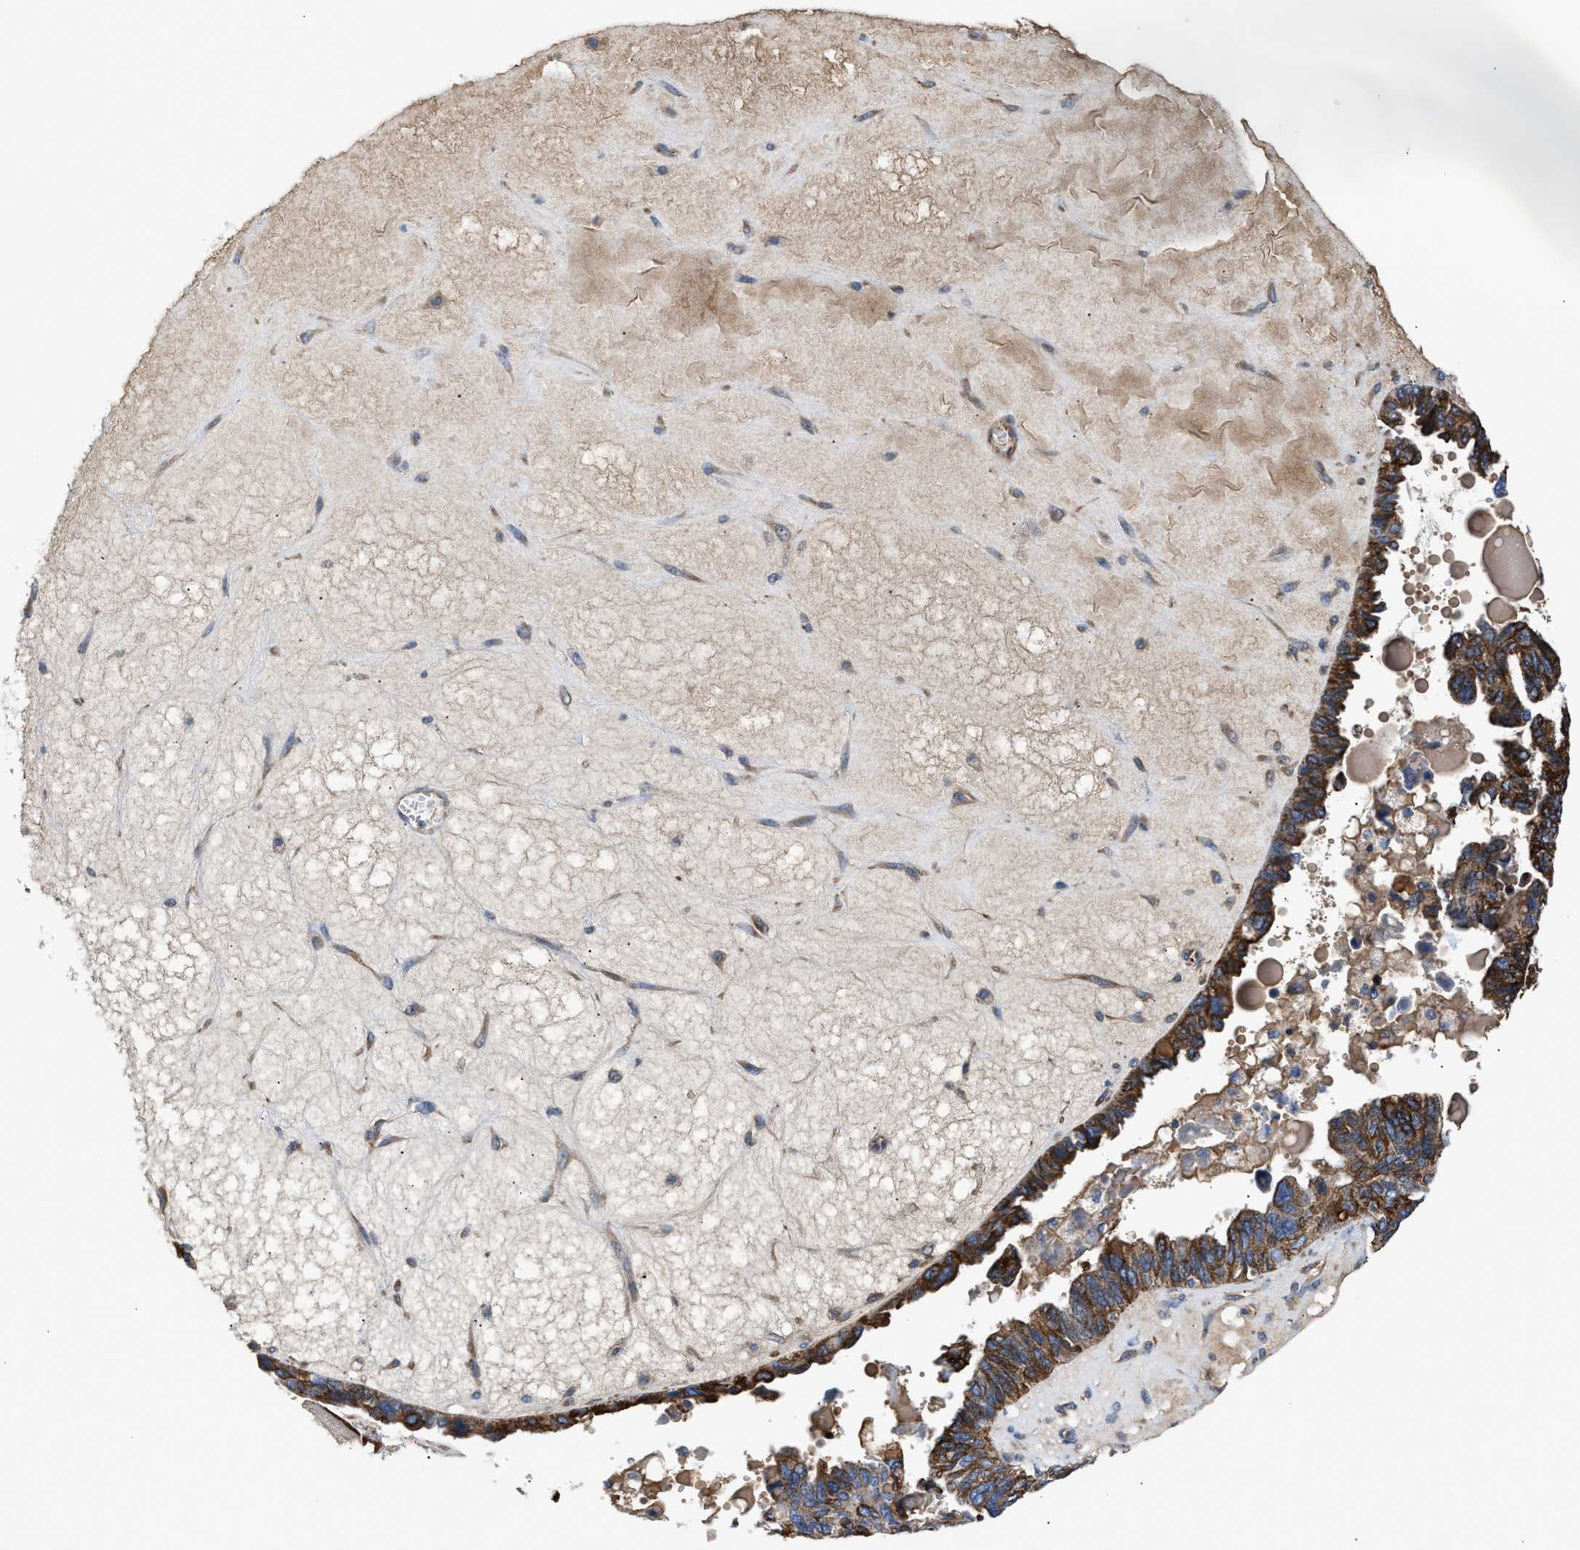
{"staining": {"intensity": "strong", "quantity": ">75%", "location": "cytoplasmic/membranous"}, "tissue": "ovarian cancer", "cell_type": "Tumor cells", "image_type": "cancer", "snomed": [{"axis": "morphology", "description": "Cystadenocarcinoma, serous, NOS"}, {"axis": "topography", "description": "Ovary"}], "caption": "Tumor cells reveal high levels of strong cytoplasmic/membranous expression in approximately >75% of cells in serous cystadenocarcinoma (ovarian). The staining is performed using DAB brown chromogen to label protein expression. The nuclei are counter-stained blue using hematoxylin.", "gene": "TFPI", "patient": {"sex": "female", "age": 79}}